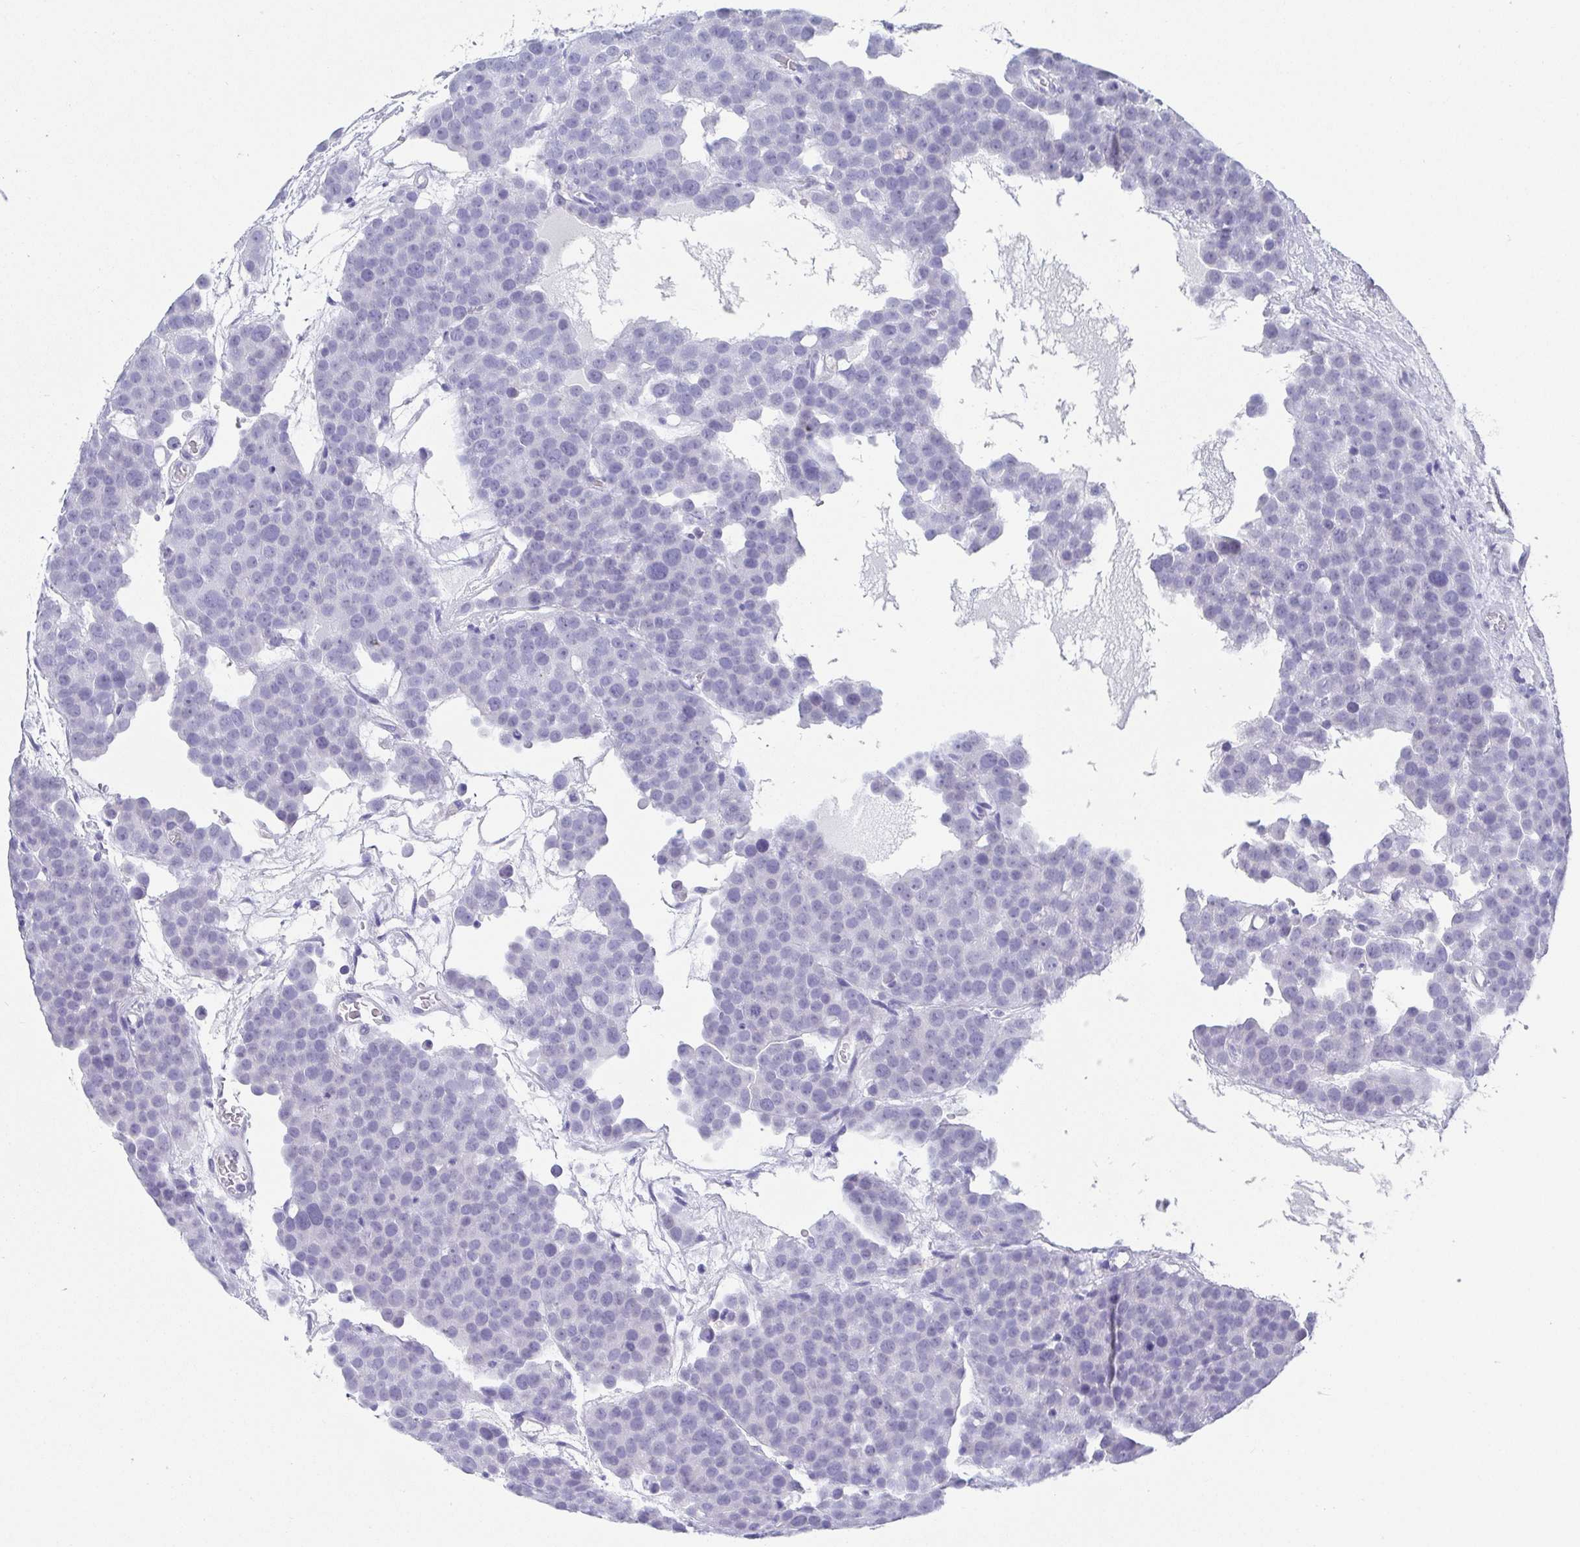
{"staining": {"intensity": "negative", "quantity": "none", "location": "none"}, "tissue": "testis cancer", "cell_type": "Tumor cells", "image_type": "cancer", "snomed": [{"axis": "morphology", "description": "Seminoma, NOS"}, {"axis": "topography", "description": "Testis"}], "caption": "Immunohistochemical staining of human testis cancer demonstrates no significant positivity in tumor cells.", "gene": "SCGN", "patient": {"sex": "male", "age": 71}}